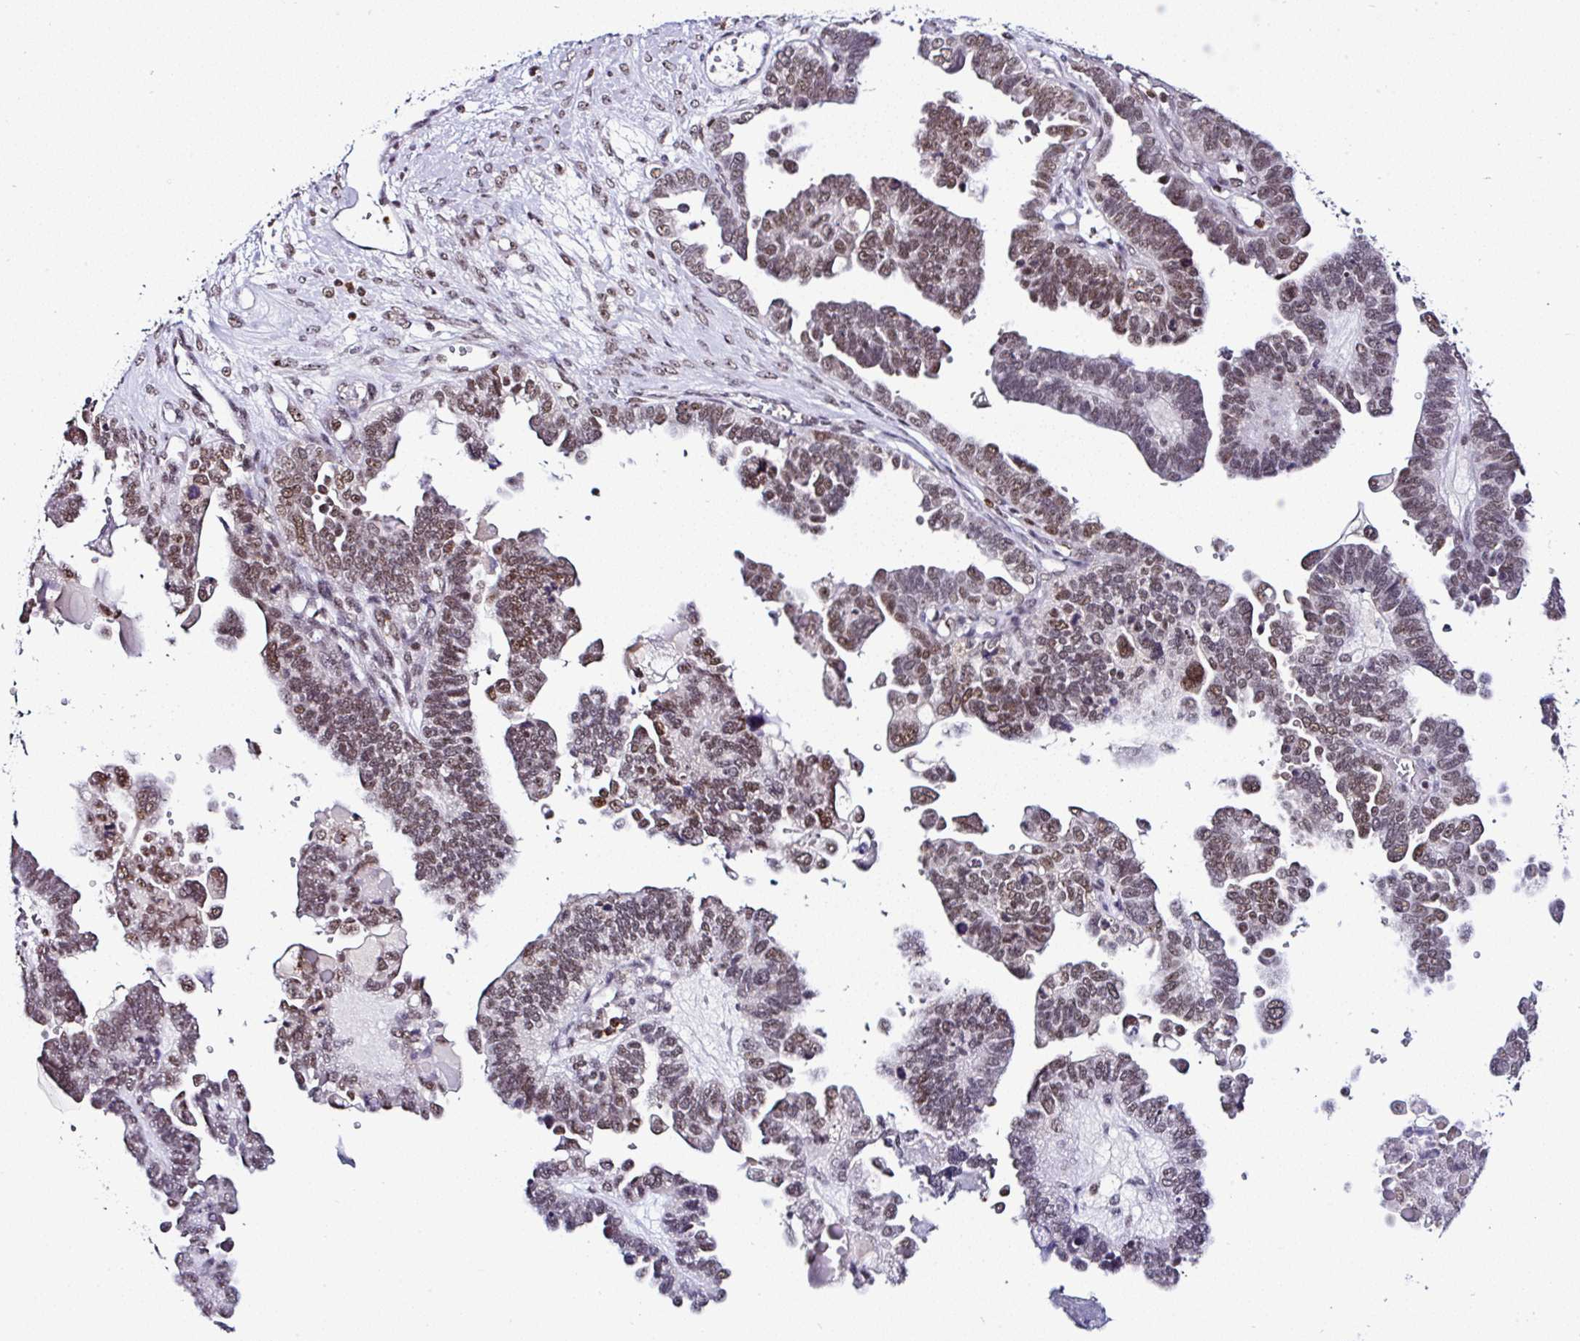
{"staining": {"intensity": "moderate", "quantity": ">75%", "location": "nuclear"}, "tissue": "ovarian cancer", "cell_type": "Tumor cells", "image_type": "cancer", "snomed": [{"axis": "morphology", "description": "Cystadenocarcinoma, serous, NOS"}, {"axis": "topography", "description": "Ovary"}], "caption": "Protein positivity by IHC displays moderate nuclear expression in approximately >75% of tumor cells in serous cystadenocarcinoma (ovarian).", "gene": "PTPN2", "patient": {"sex": "female", "age": 51}}